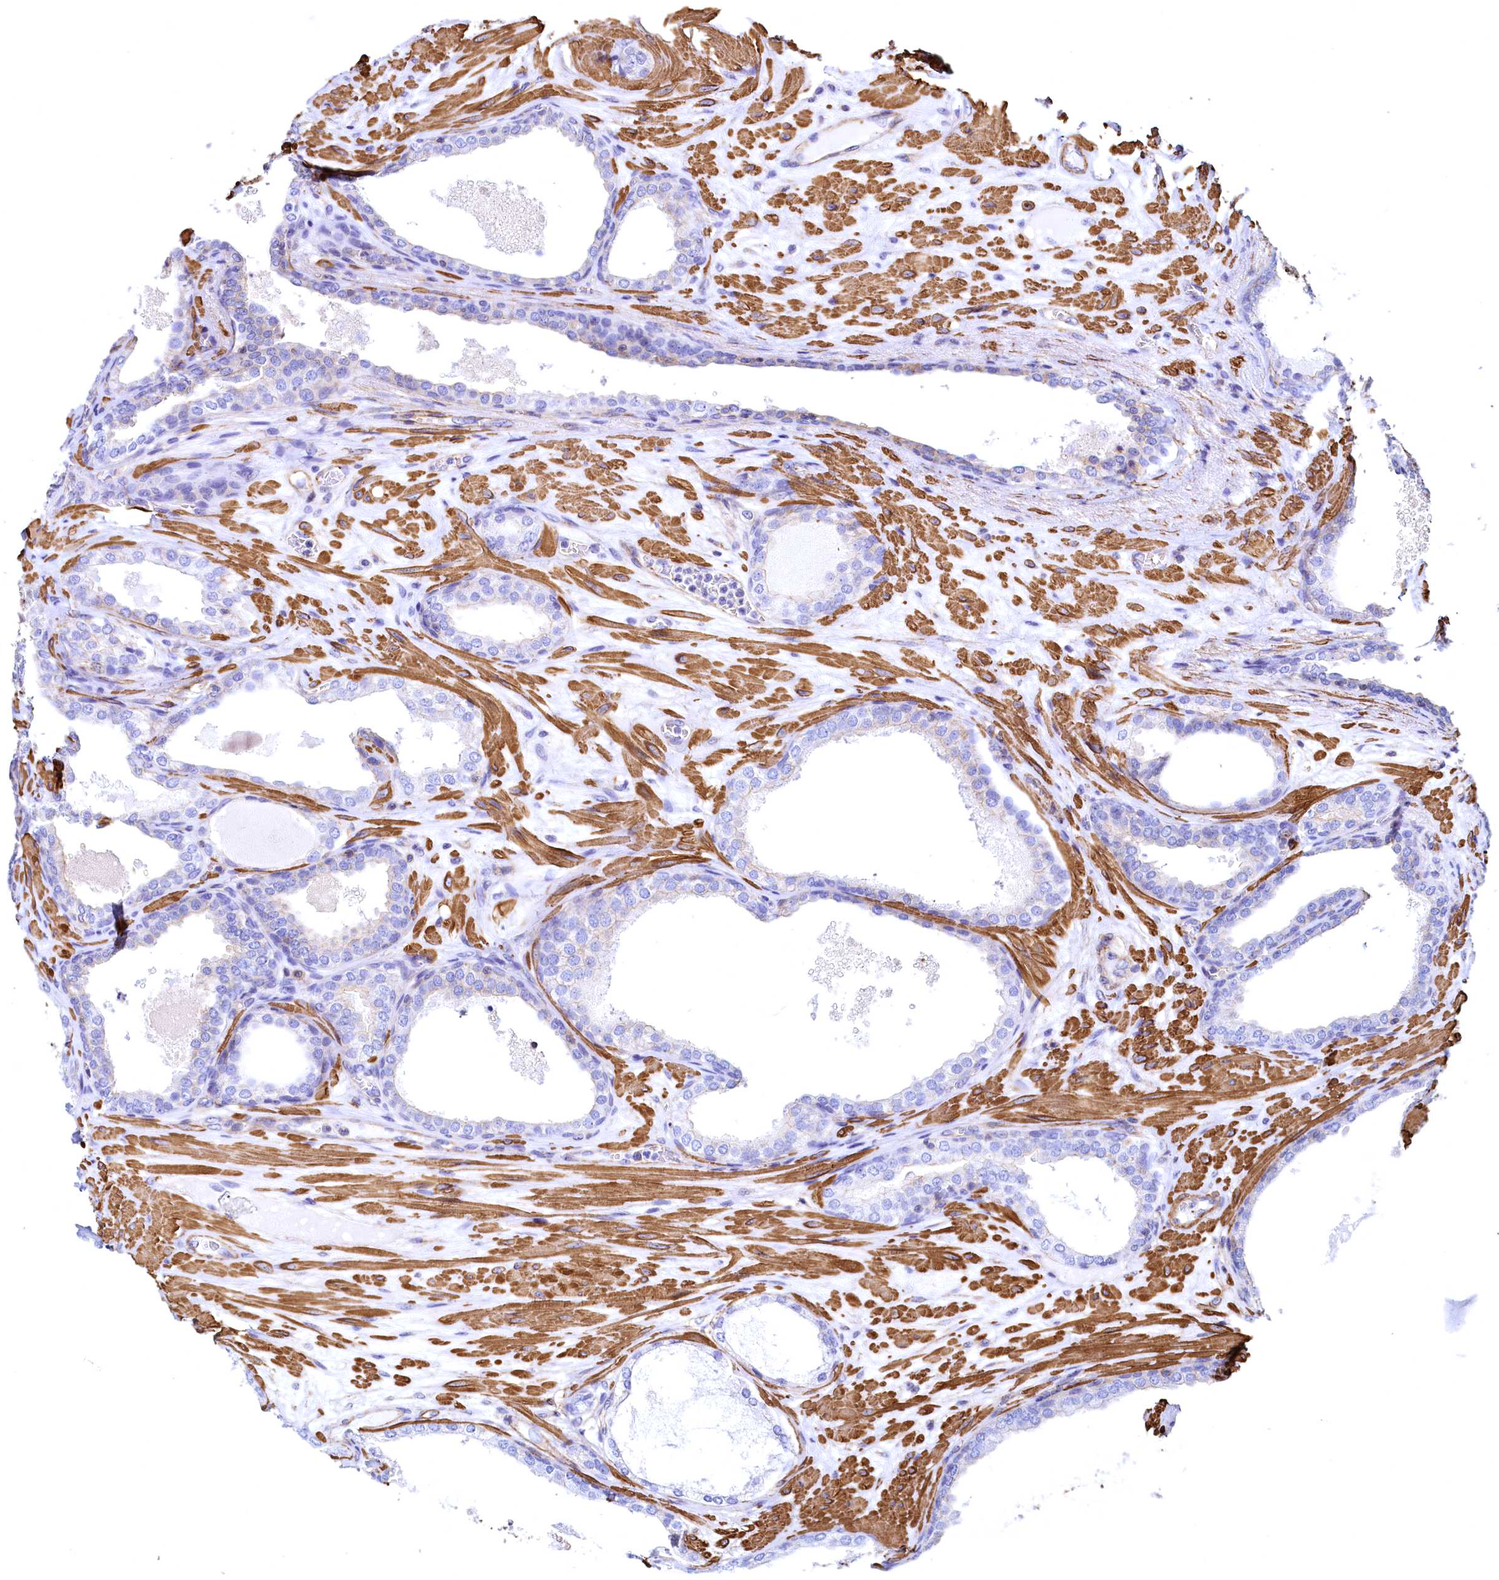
{"staining": {"intensity": "negative", "quantity": "none", "location": "none"}, "tissue": "prostate cancer", "cell_type": "Tumor cells", "image_type": "cancer", "snomed": [{"axis": "morphology", "description": "Adenocarcinoma, High grade"}, {"axis": "topography", "description": "Prostate"}], "caption": "The image demonstrates no significant positivity in tumor cells of prostate cancer.", "gene": "THBS1", "patient": {"sex": "male", "age": 59}}